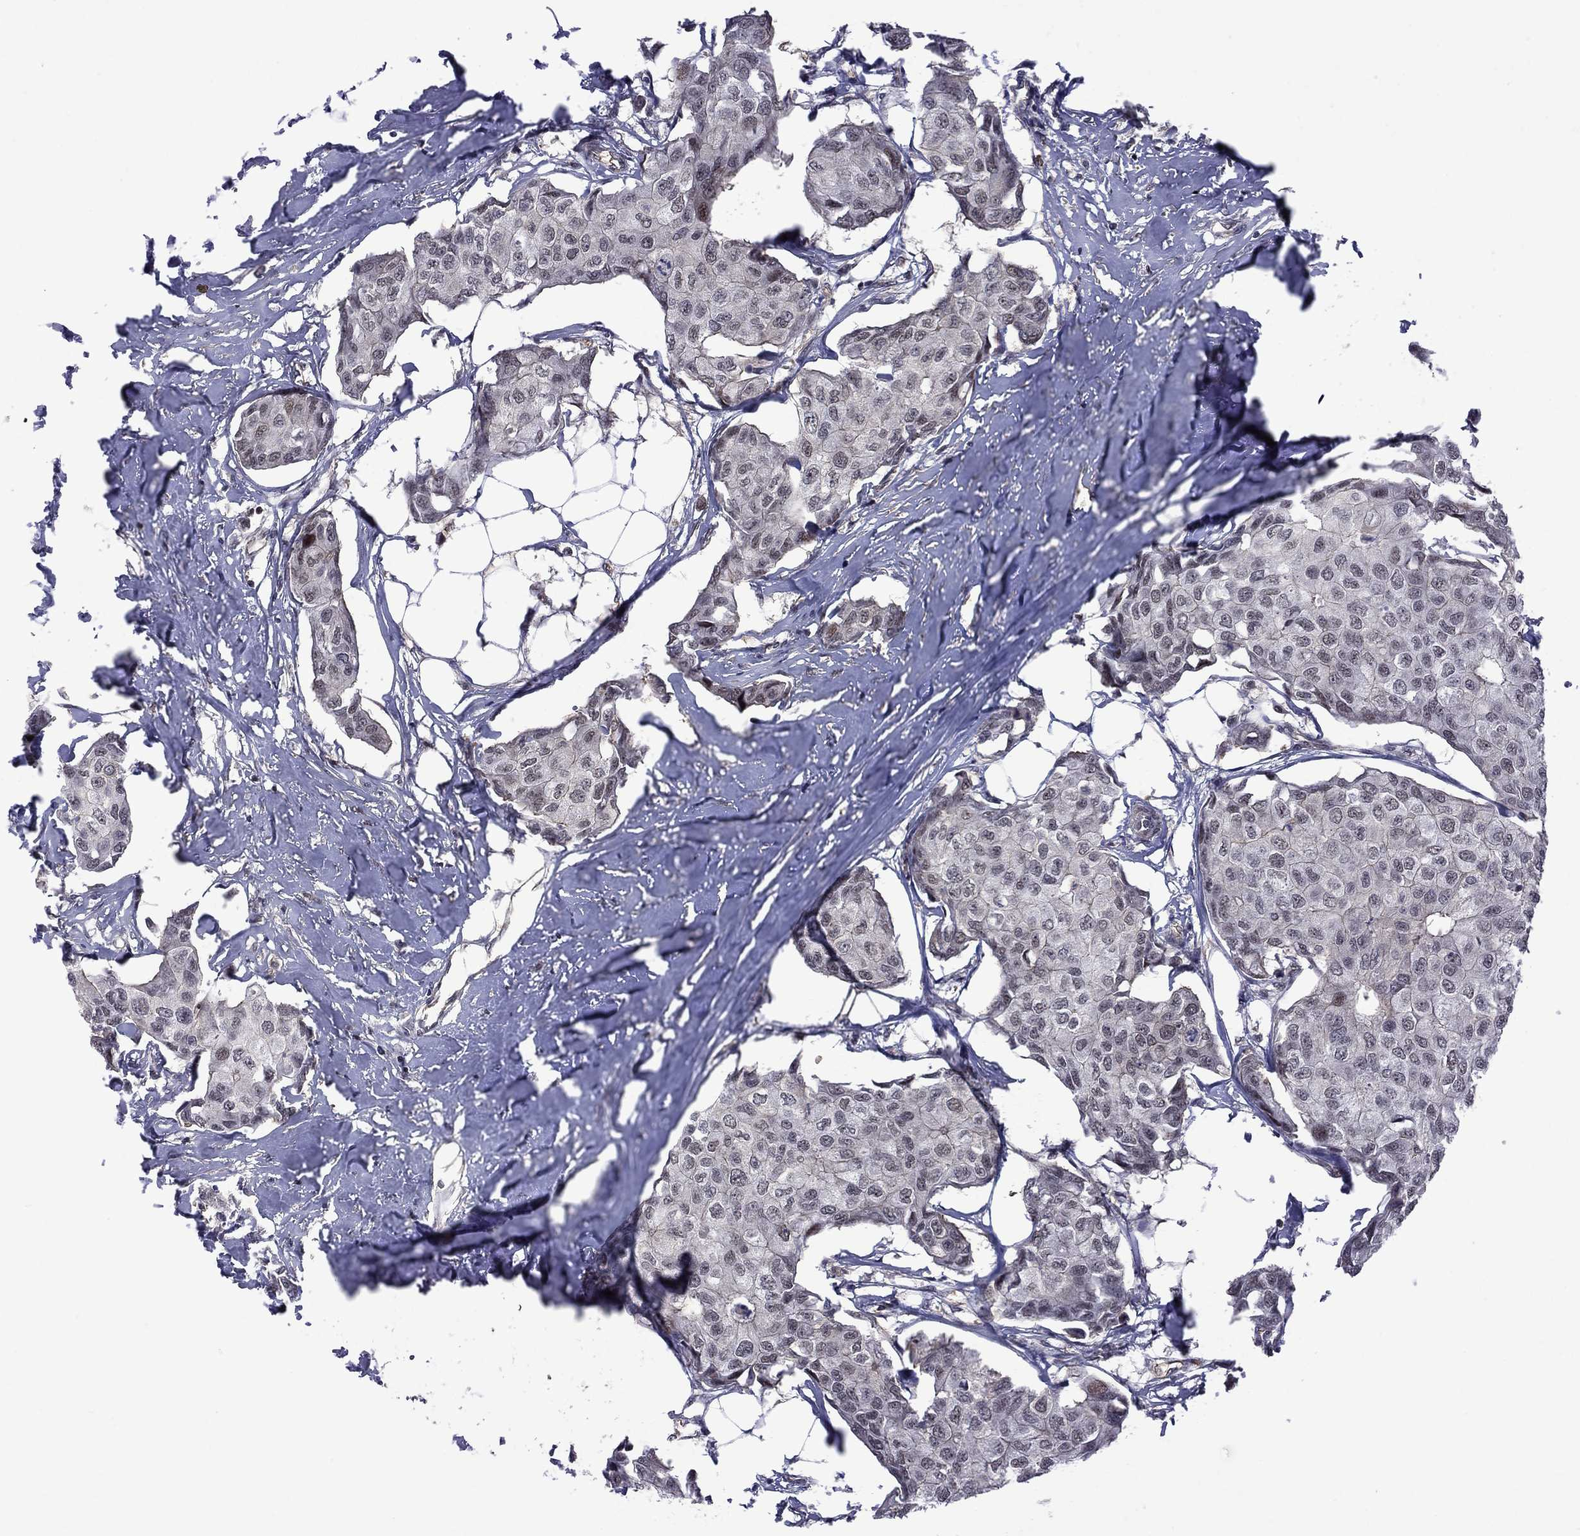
{"staining": {"intensity": "negative", "quantity": "none", "location": "none"}, "tissue": "breast cancer", "cell_type": "Tumor cells", "image_type": "cancer", "snomed": [{"axis": "morphology", "description": "Duct carcinoma"}, {"axis": "topography", "description": "Breast"}], "caption": "The micrograph exhibits no significant expression in tumor cells of invasive ductal carcinoma (breast).", "gene": "BRF1", "patient": {"sex": "female", "age": 80}}